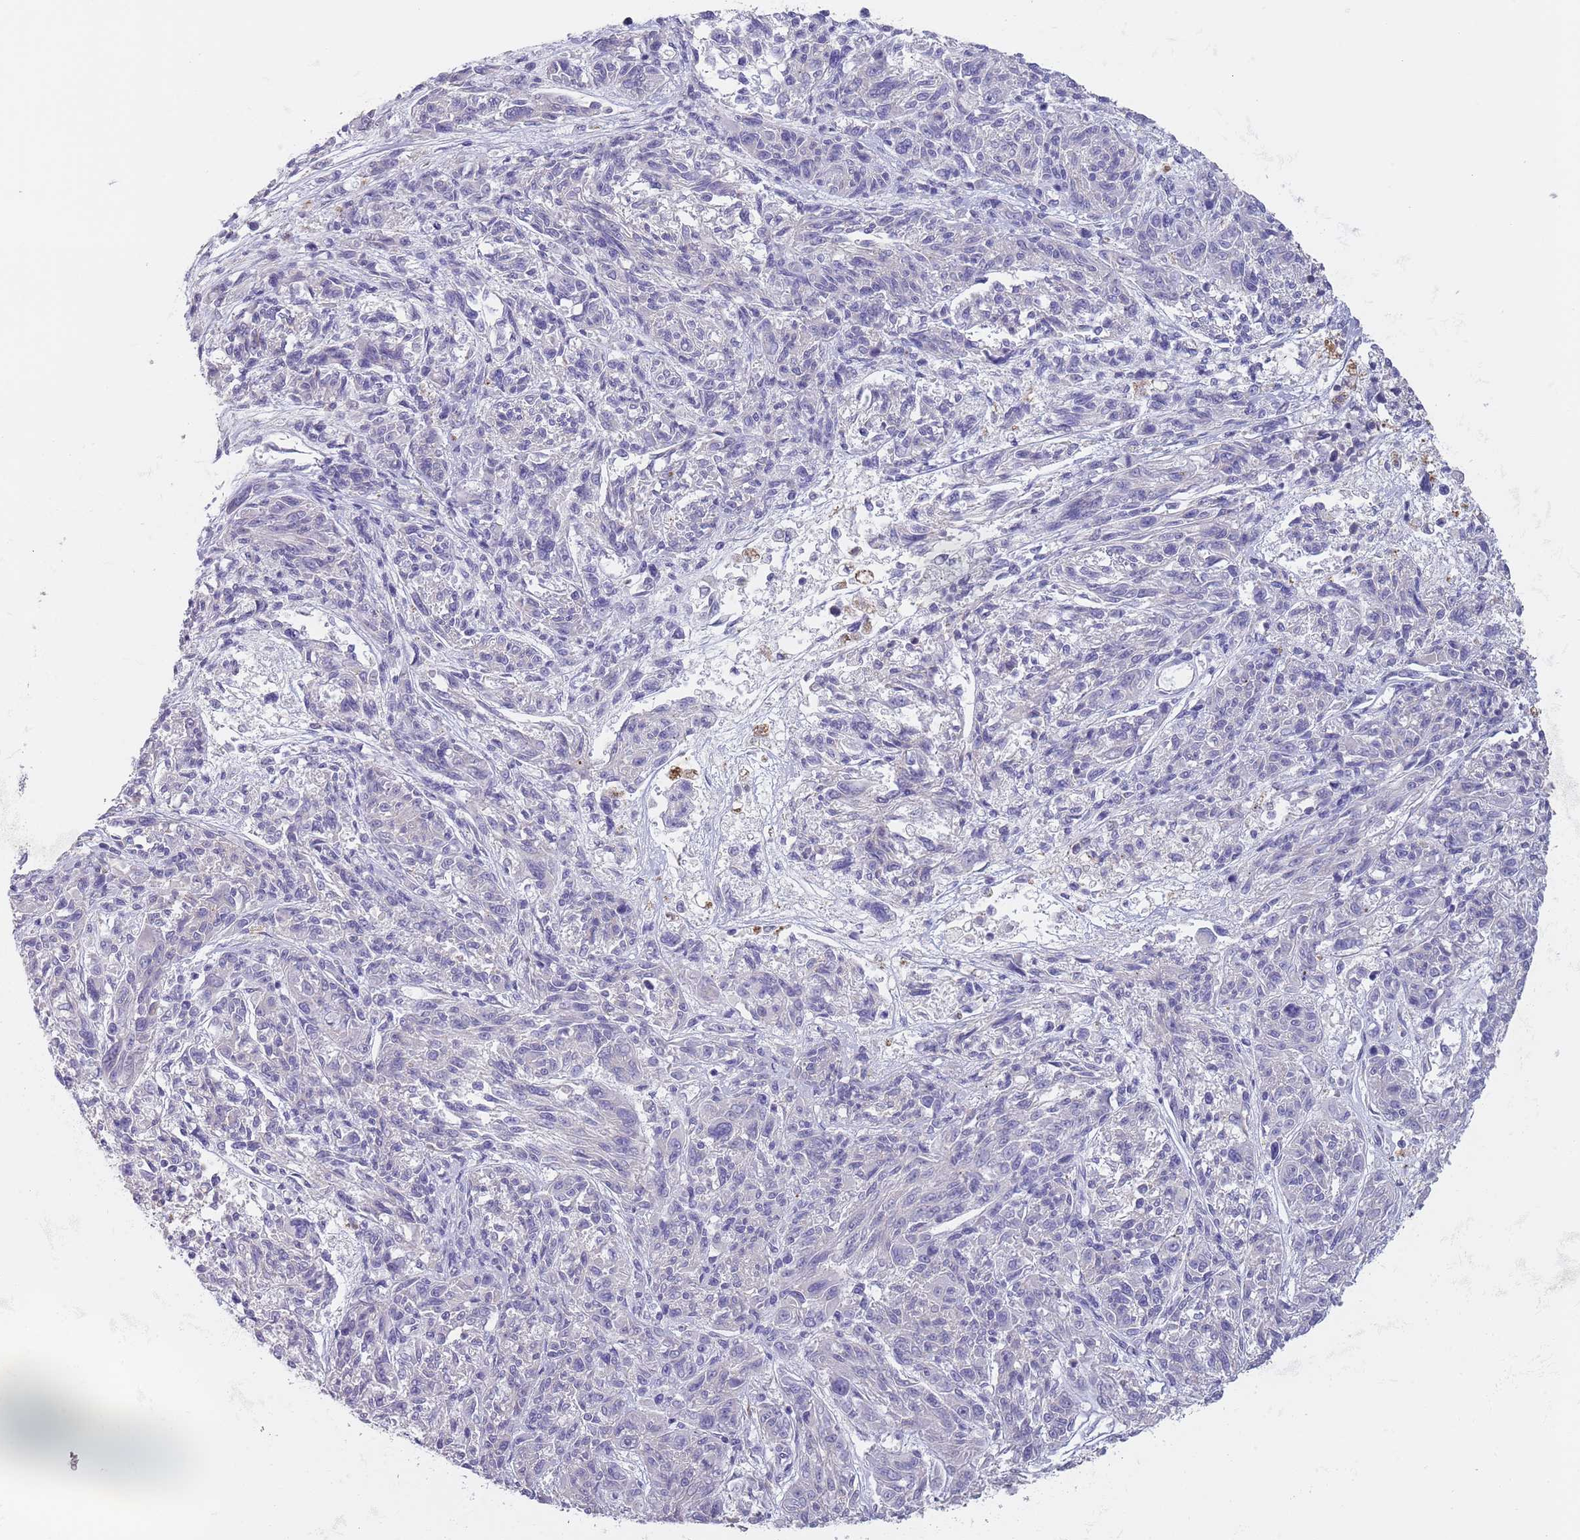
{"staining": {"intensity": "negative", "quantity": "none", "location": "none"}, "tissue": "melanoma", "cell_type": "Tumor cells", "image_type": "cancer", "snomed": [{"axis": "morphology", "description": "Malignant melanoma, NOS"}, {"axis": "topography", "description": "Skin"}], "caption": "Immunohistochemical staining of melanoma exhibits no significant expression in tumor cells. (Stains: DAB immunohistochemistry with hematoxylin counter stain, Microscopy: brightfield microscopy at high magnification).", "gene": "MAN1C1", "patient": {"sex": "male", "age": 53}}